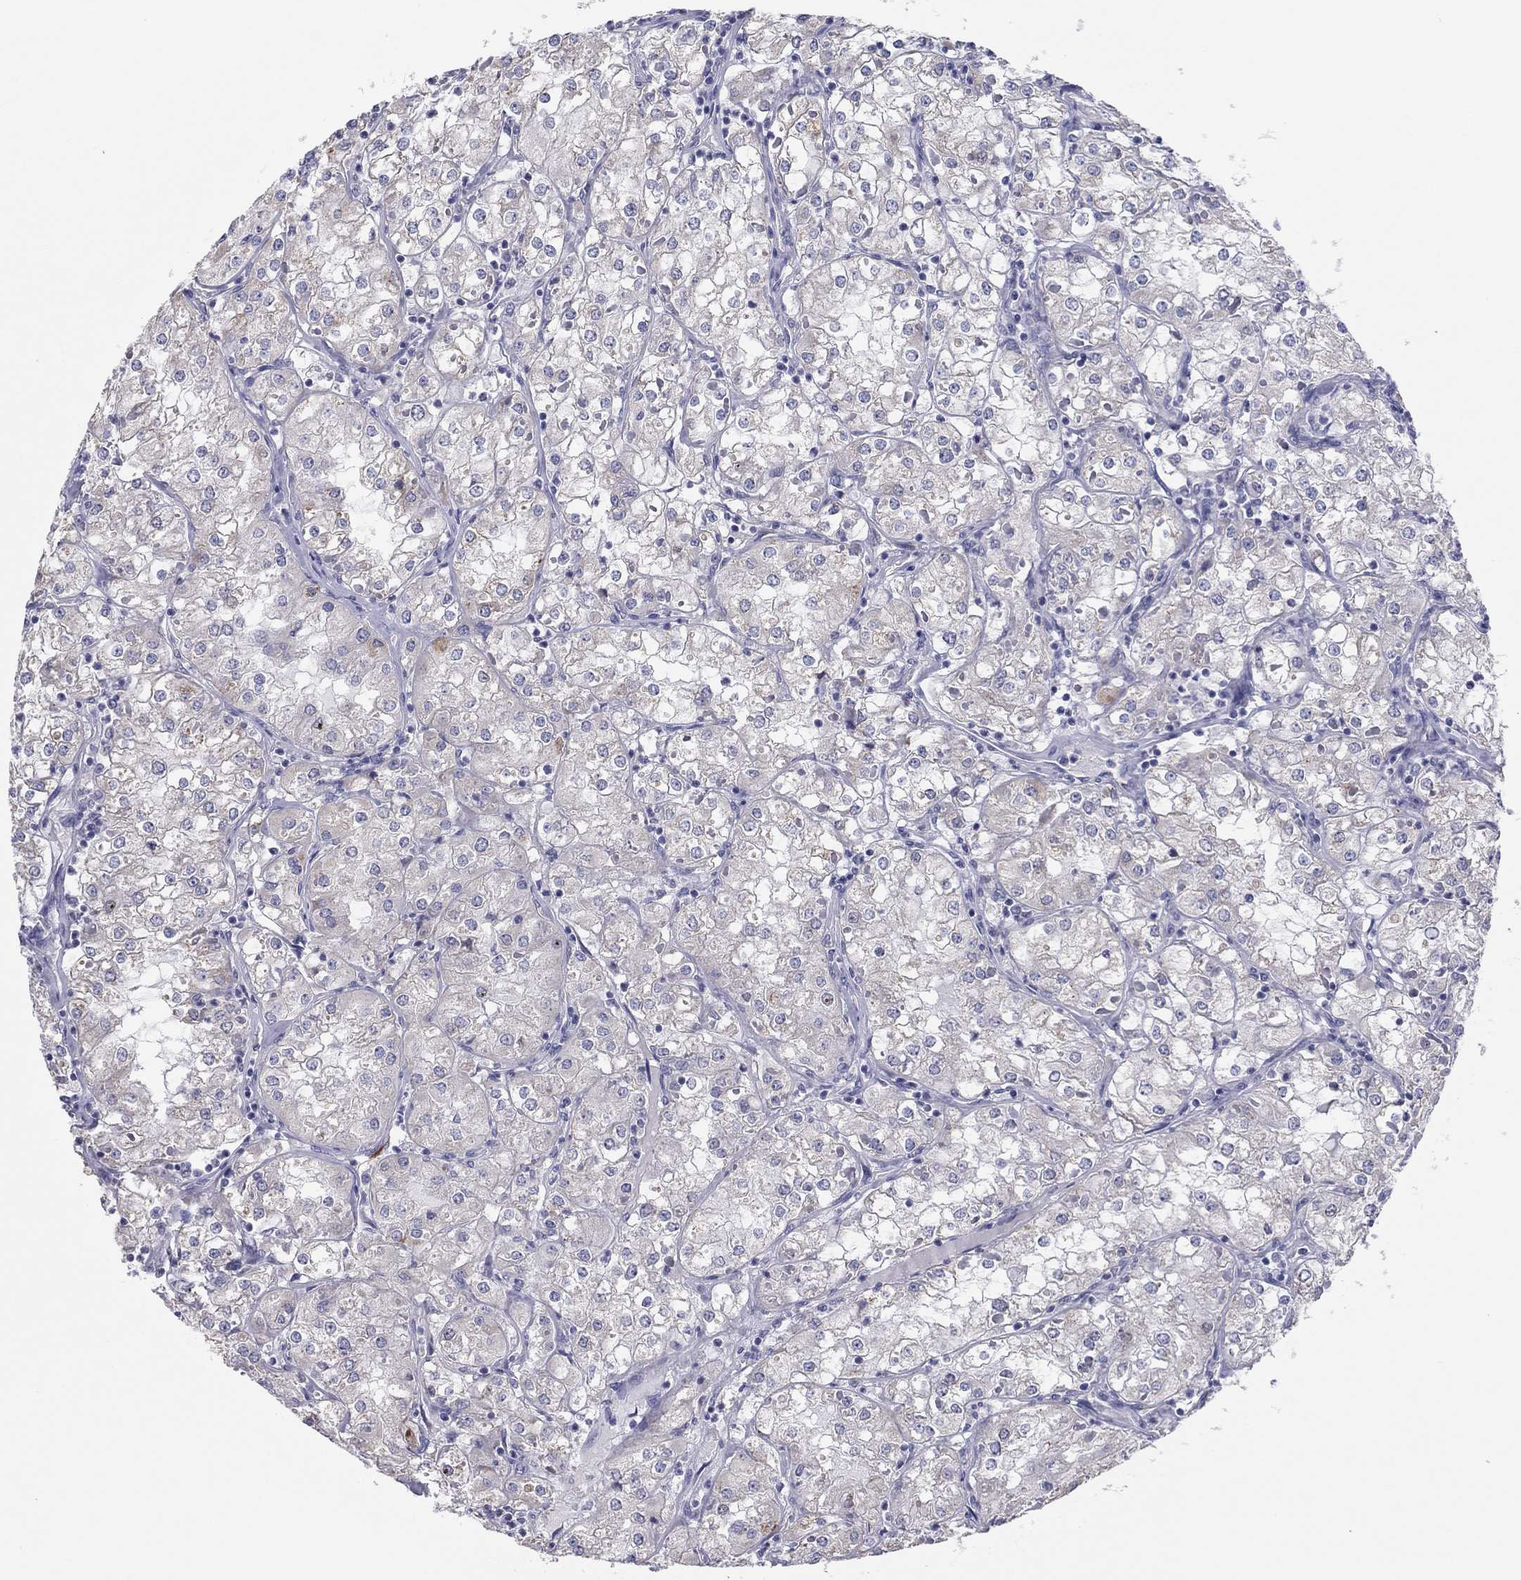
{"staining": {"intensity": "negative", "quantity": "none", "location": "none"}, "tissue": "renal cancer", "cell_type": "Tumor cells", "image_type": "cancer", "snomed": [{"axis": "morphology", "description": "Adenocarcinoma, NOS"}, {"axis": "topography", "description": "Kidney"}], "caption": "Tumor cells show no significant protein staining in renal cancer.", "gene": "GRK7", "patient": {"sex": "male", "age": 77}}